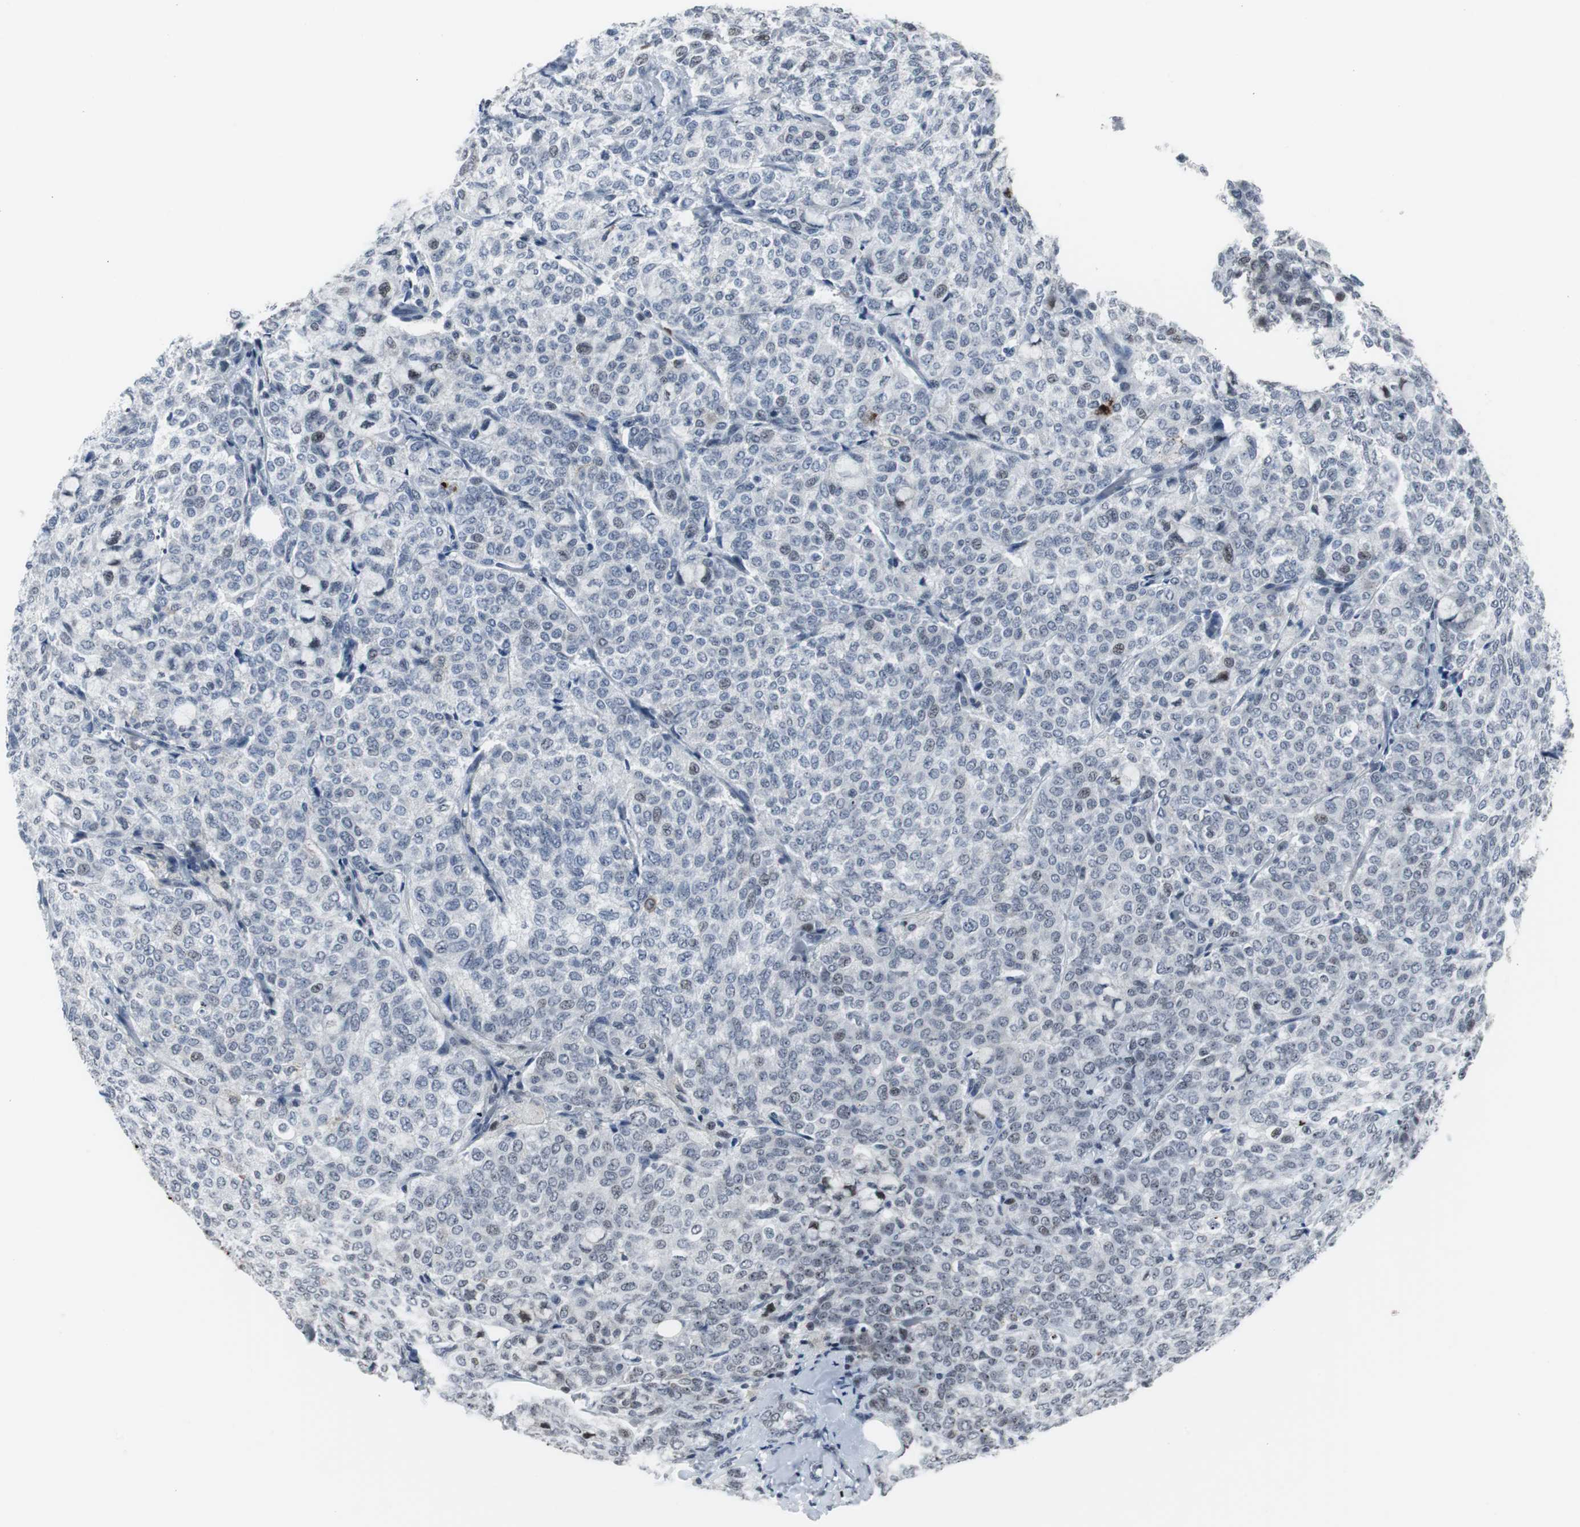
{"staining": {"intensity": "negative", "quantity": "none", "location": "none"}, "tissue": "breast cancer", "cell_type": "Tumor cells", "image_type": "cancer", "snomed": [{"axis": "morphology", "description": "Lobular carcinoma"}, {"axis": "topography", "description": "Breast"}], "caption": "Immunohistochemistry (IHC) of human lobular carcinoma (breast) exhibits no expression in tumor cells.", "gene": "DOK1", "patient": {"sex": "female", "age": 60}}